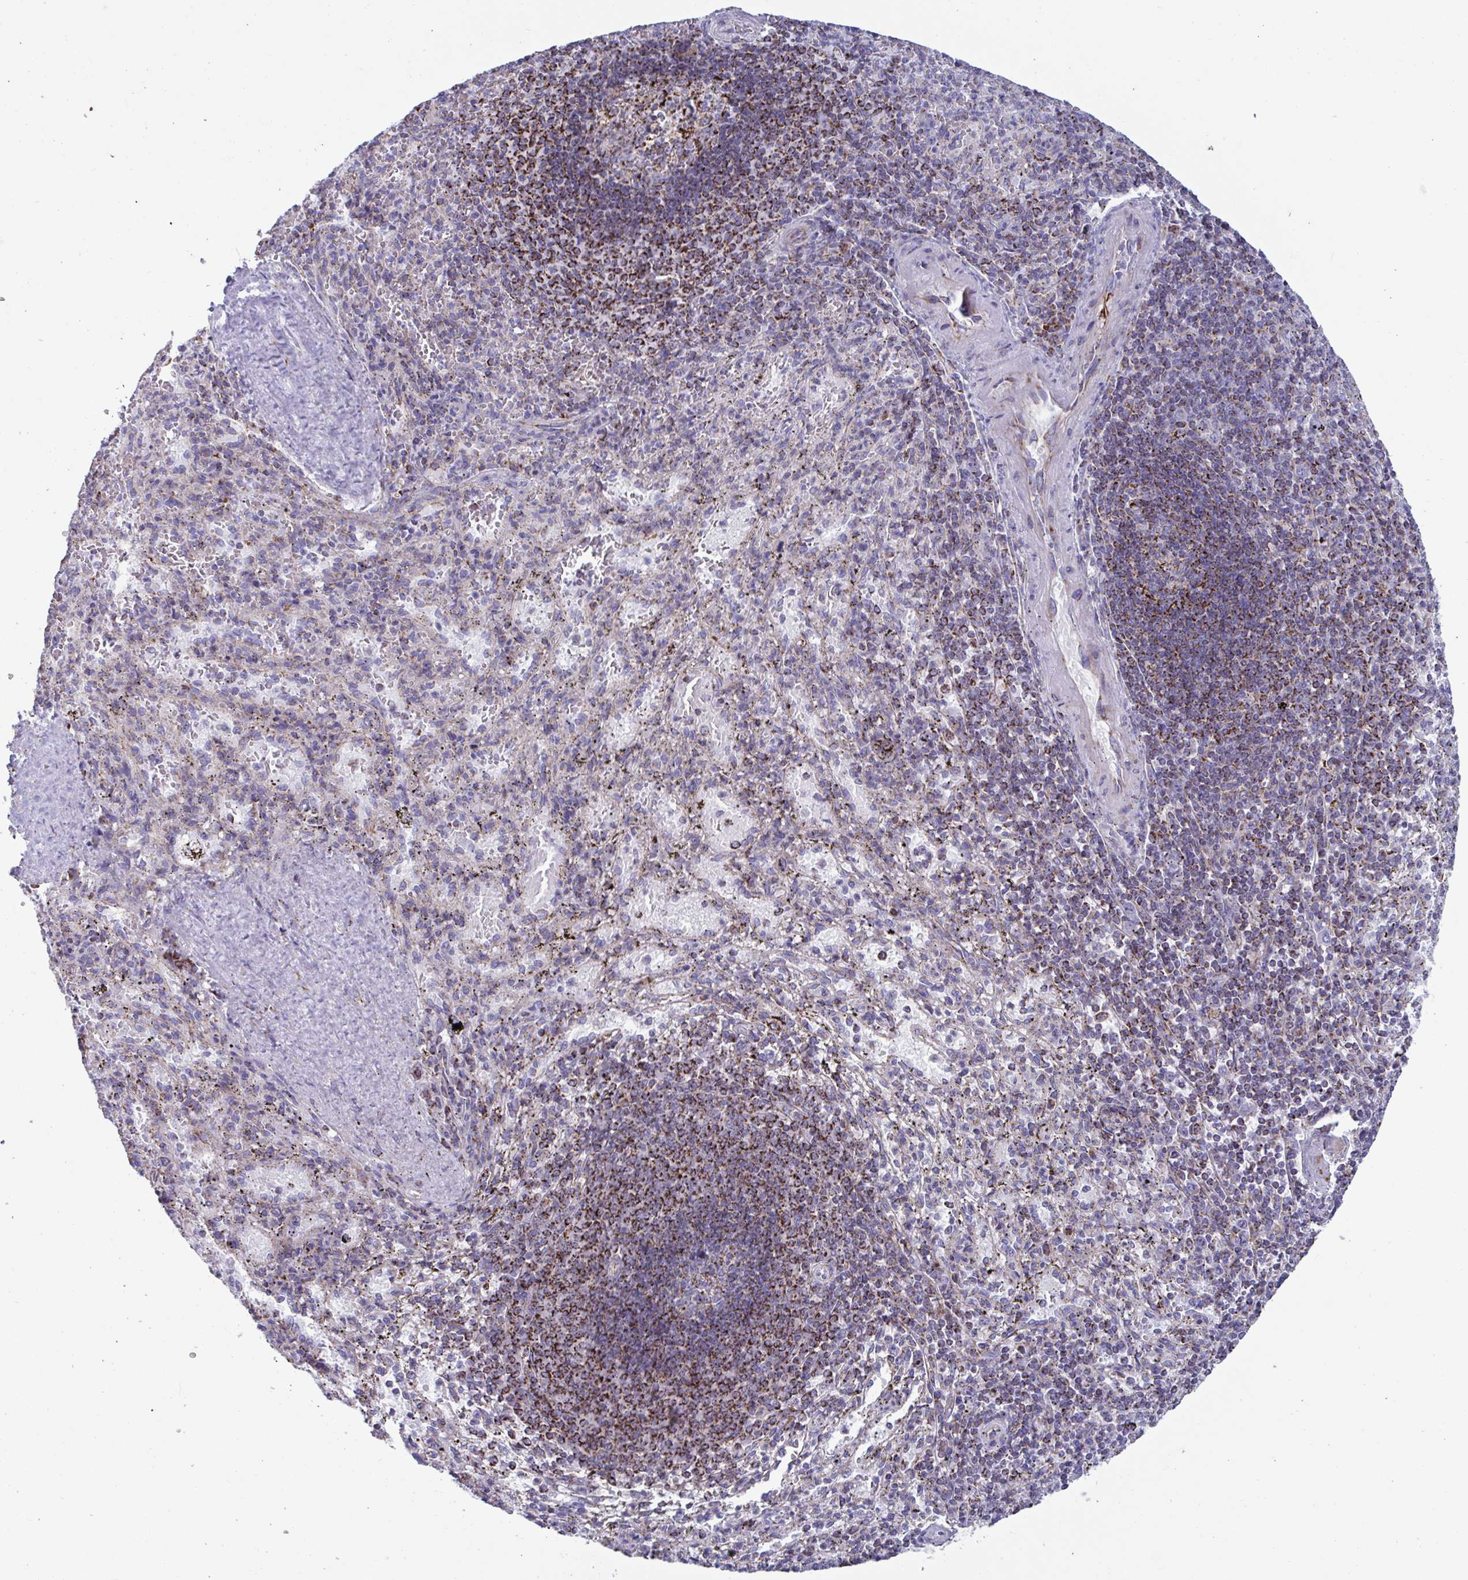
{"staining": {"intensity": "strong", "quantity": "25%-75%", "location": "cytoplasmic/membranous"}, "tissue": "spleen", "cell_type": "Cells in red pulp", "image_type": "normal", "snomed": [{"axis": "morphology", "description": "Normal tissue, NOS"}, {"axis": "topography", "description": "Spleen"}], "caption": "DAB immunohistochemical staining of benign human spleen reveals strong cytoplasmic/membranous protein expression in approximately 25%-75% of cells in red pulp.", "gene": "BCAT2", "patient": {"sex": "male", "age": 57}}